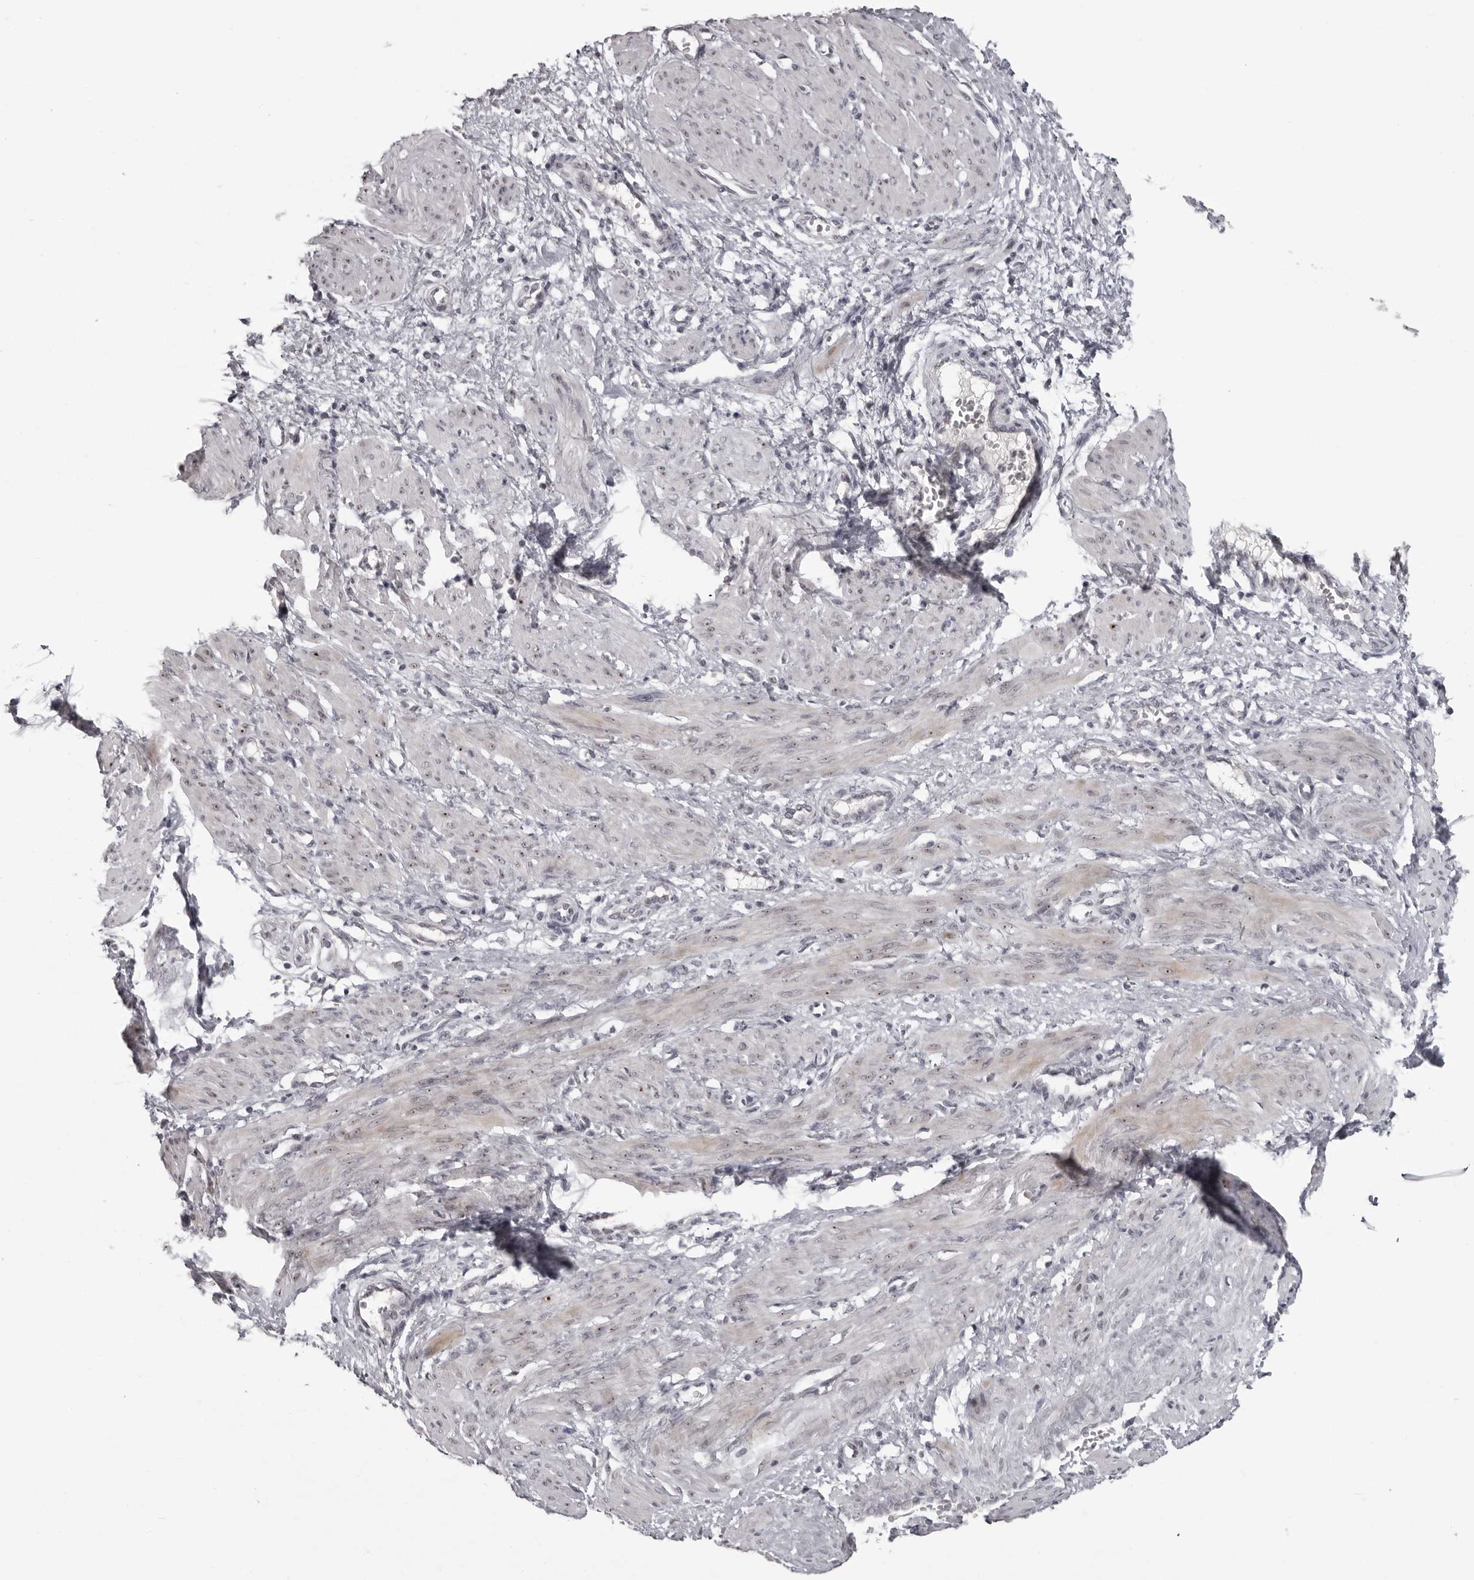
{"staining": {"intensity": "moderate", "quantity": "25%-75%", "location": "nuclear"}, "tissue": "smooth muscle", "cell_type": "Smooth muscle cells", "image_type": "normal", "snomed": [{"axis": "morphology", "description": "Normal tissue, NOS"}, {"axis": "topography", "description": "Endometrium"}], "caption": "Immunohistochemistry (DAB) staining of benign smooth muscle reveals moderate nuclear protein positivity in about 25%-75% of smooth muscle cells.", "gene": "HELZ", "patient": {"sex": "female", "age": 33}}